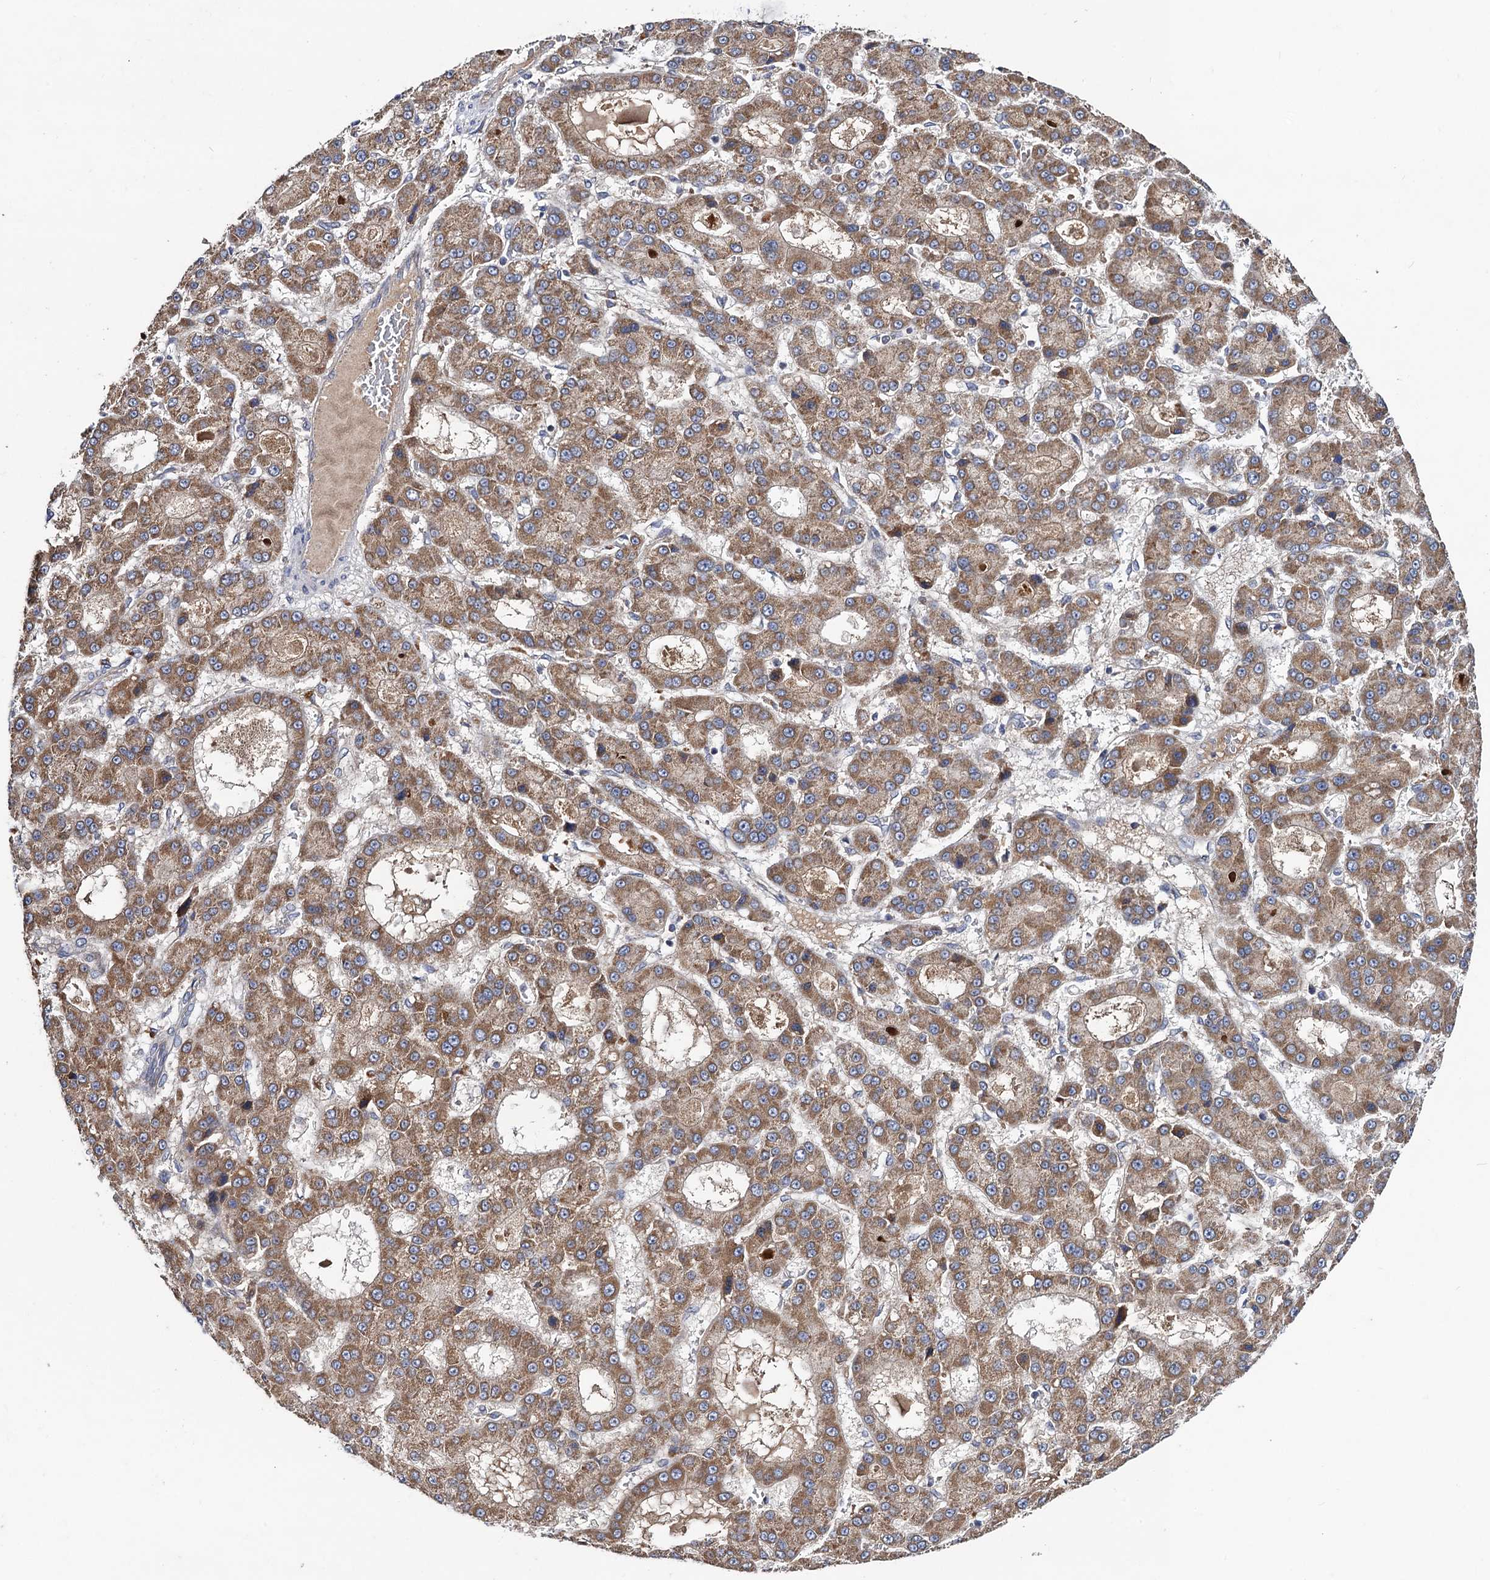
{"staining": {"intensity": "moderate", "quantity": ">75%", "location": "cytoplasmic/membranous"}, "tissue": "liver cancer", "cell_type": "Tumor cells", "image_type": "cancer", "snomed": [{"axis": "morphology", "description": "Carcinoma, Hepatocellular, NOS"}, {"axis": "topography", "description": "Liver"}], "caption": "Liver cancer (hepatocellular carcinoma) was stained to show a protein in brown. There is medium levels of moderate cytoplasmic/membranous positivity in about >75% of tumor cells. The staining was performed using DAB (3,3'-diaminobenzidine), with brown indicating positive protein expression. Nuclei are stained blue with hematoxylin.", "gene": "VPS37D", "patient": {"sex": "male", "age": 70}}